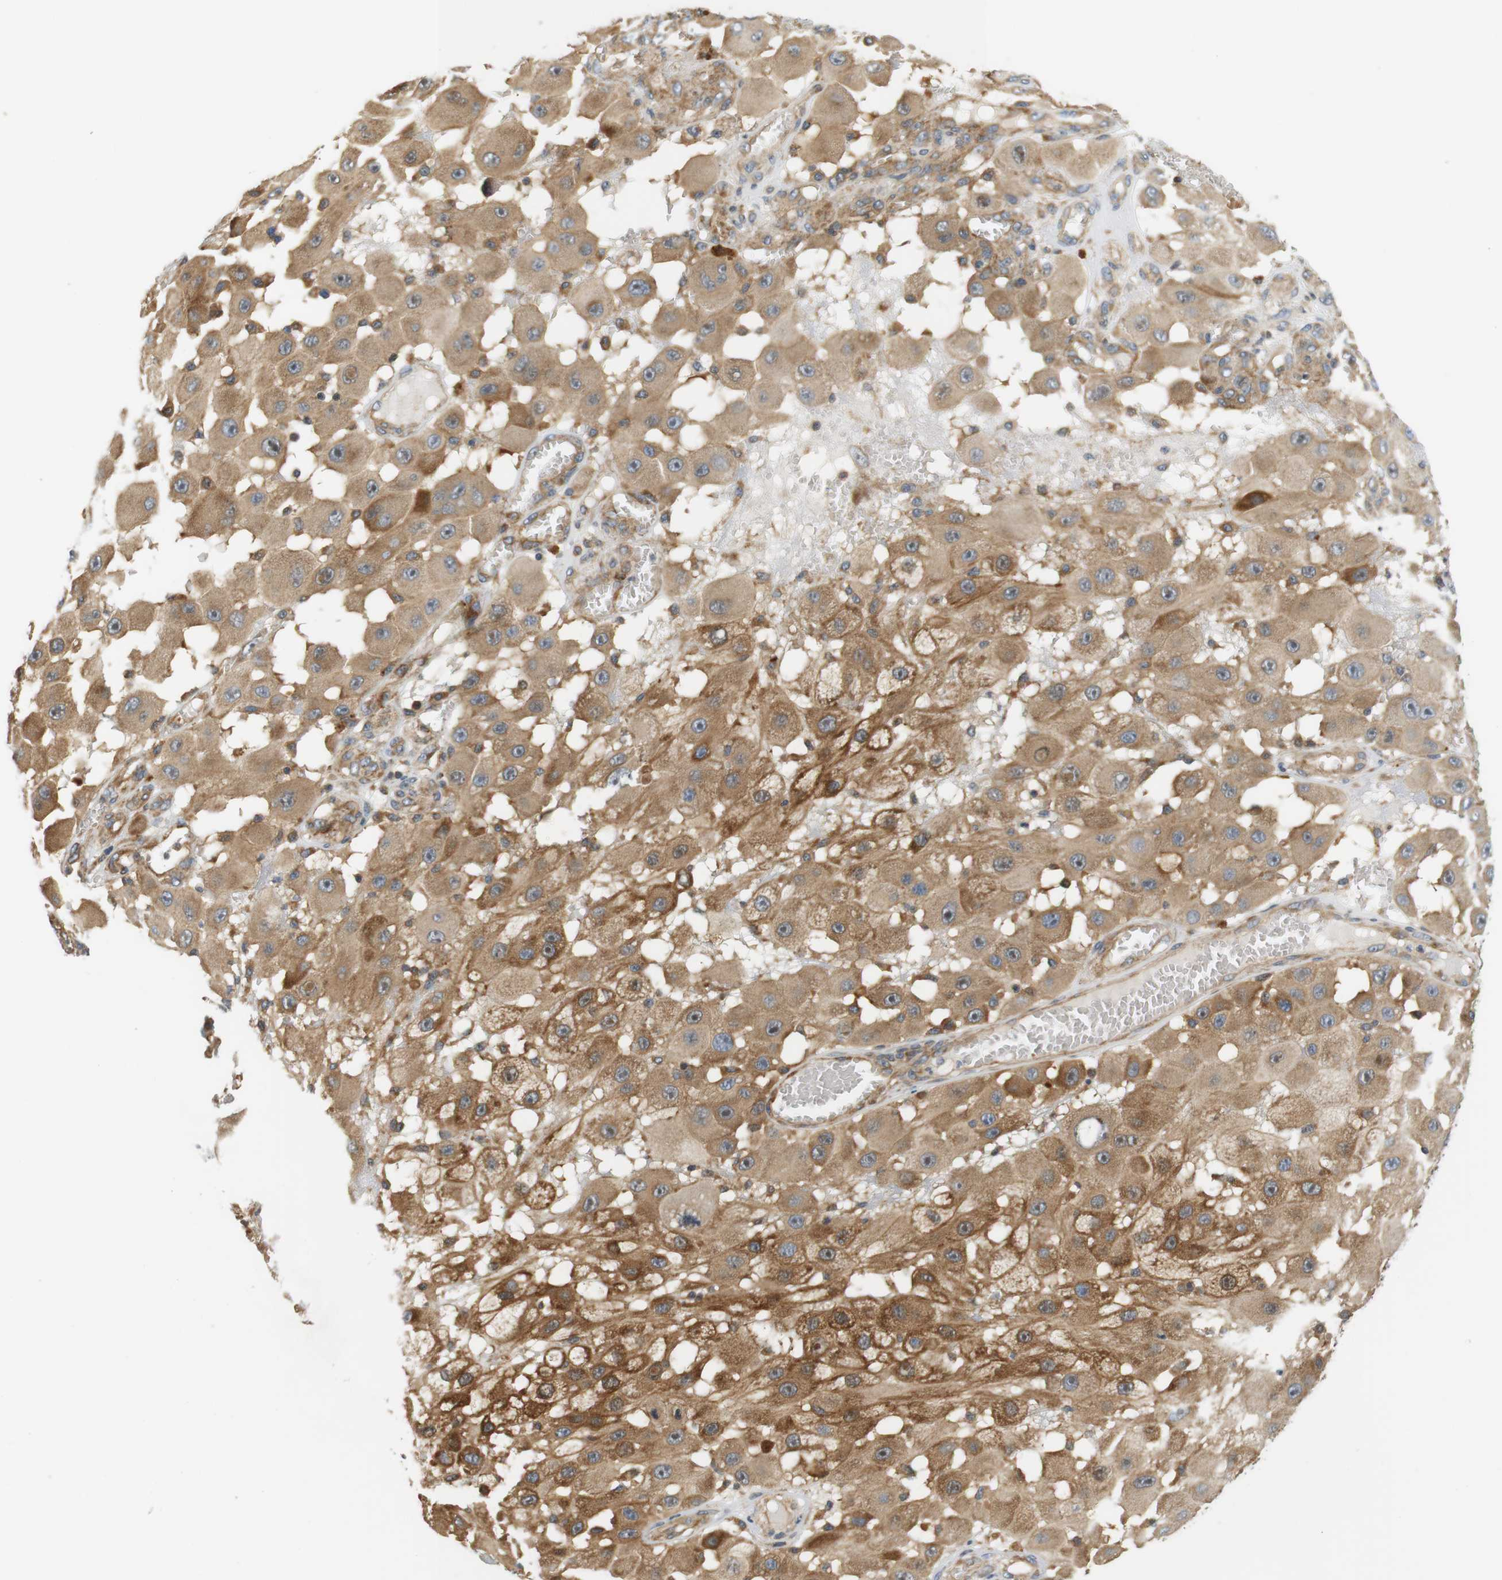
{"staining": {"intensity": "moderate", "quantity": "25%-75%", "location": "cytoplasmic/membranous"}, "tissue": "melanoma", "cell_type": "Tumor cells", "image_type": "cancer", "snomed": [{"axis": "morphology", "description": "Malignant melanoma, NOS"}, {"axis": "topography", "description": "Skin"}], "caption": "Protein expression analysis of malignant melanoma demonstrates moderate cytoplasmic/membranous positivity in approximately 25%-75% of tumor cells.", "gene": "SH3GLB1", "patient": {"sex": "female", "age": 81}}